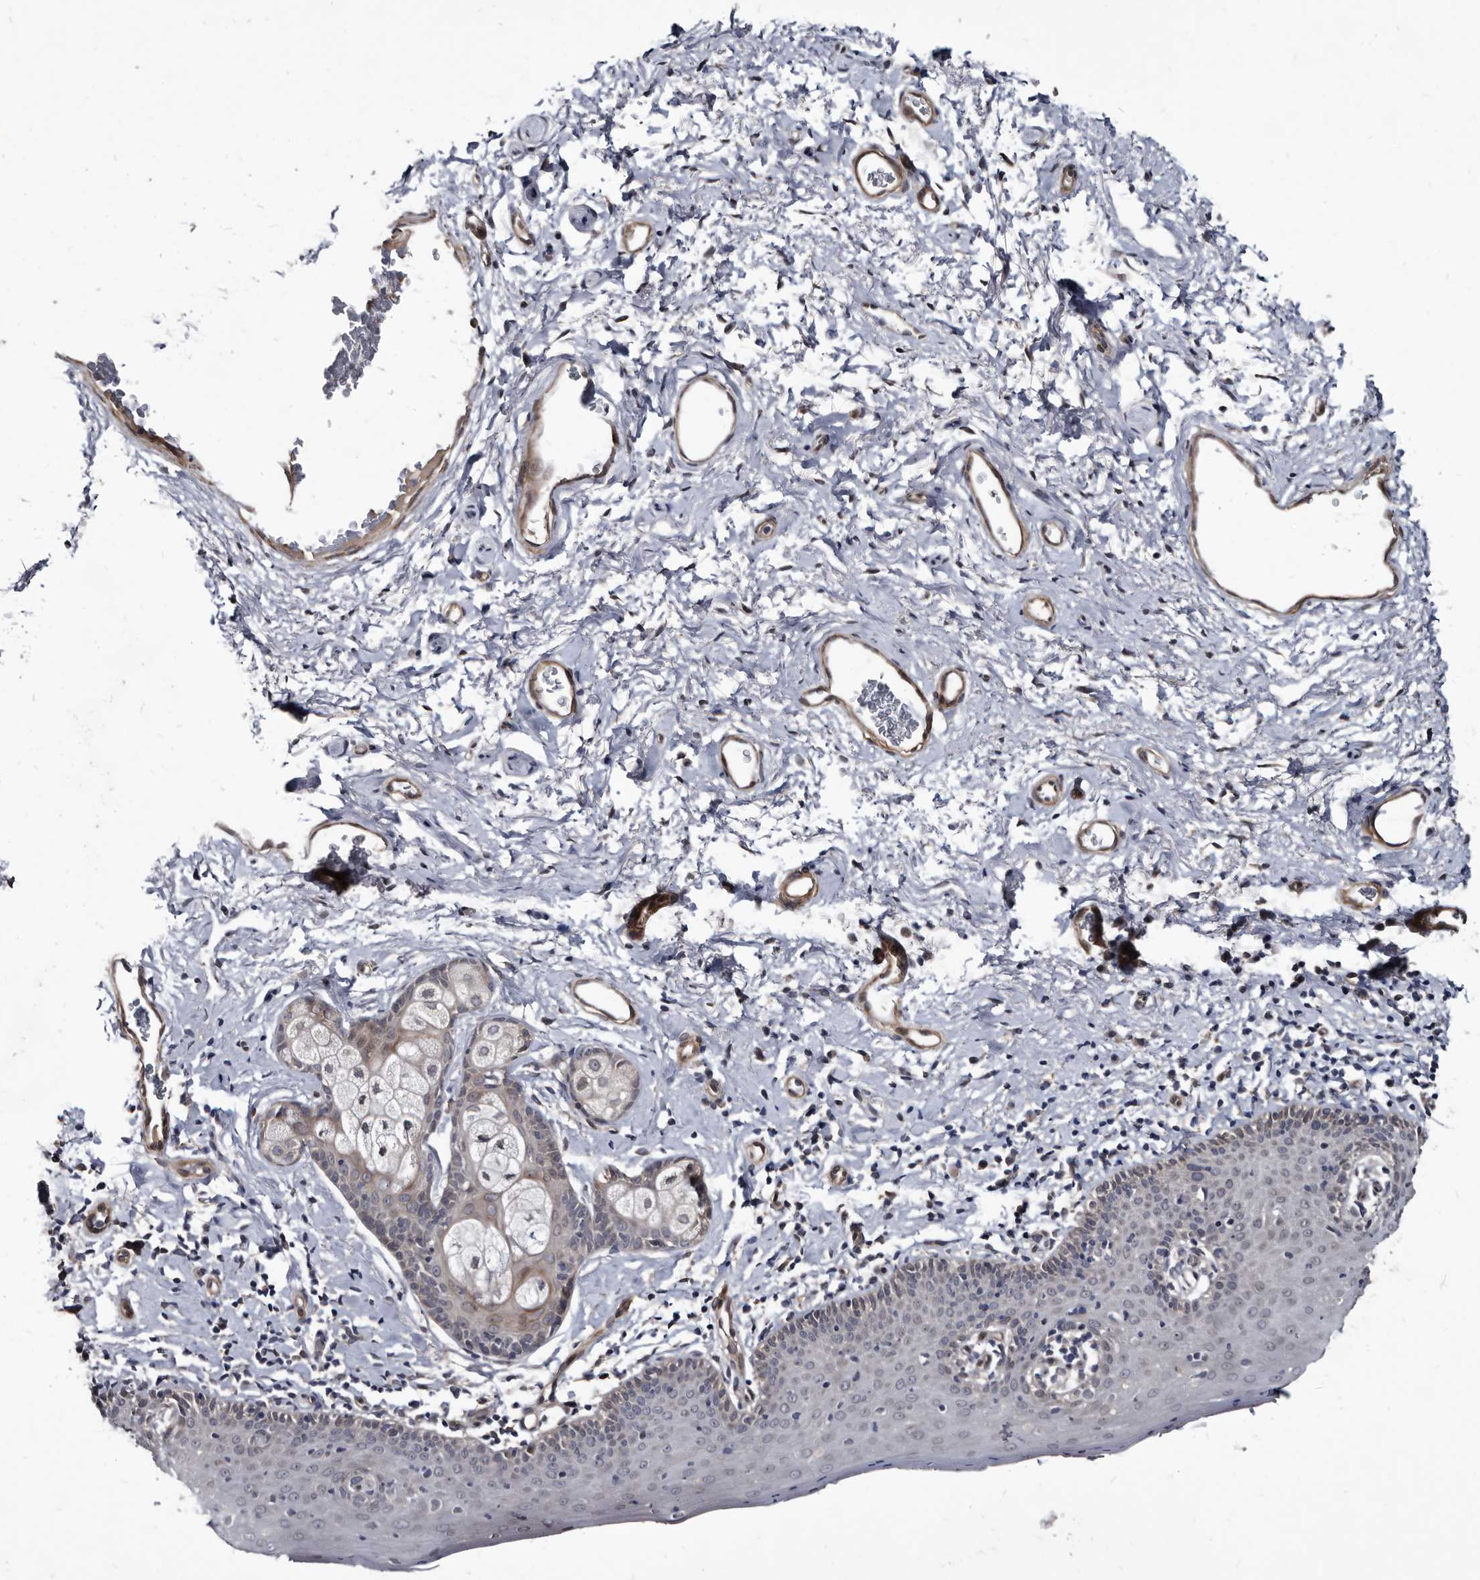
{"staining": {"intensity": "weak", "quantity": "<25%", "location": "cytoplasmic/membranous"}, "tissue": "skin", "cell_type": "Epidermal cells", "image_type": "normal", "snomed": [{"axis": "morphology", "description": "Normal tissue, NOS"}, {"axis": "topography", "description": "Vulva"}], "caption": "This is an IHC photomicrograph of benign skin. There is no staining in epidermal cells.", "gene": "PROM1", "patient": {"sex": "female", "age": 66}}